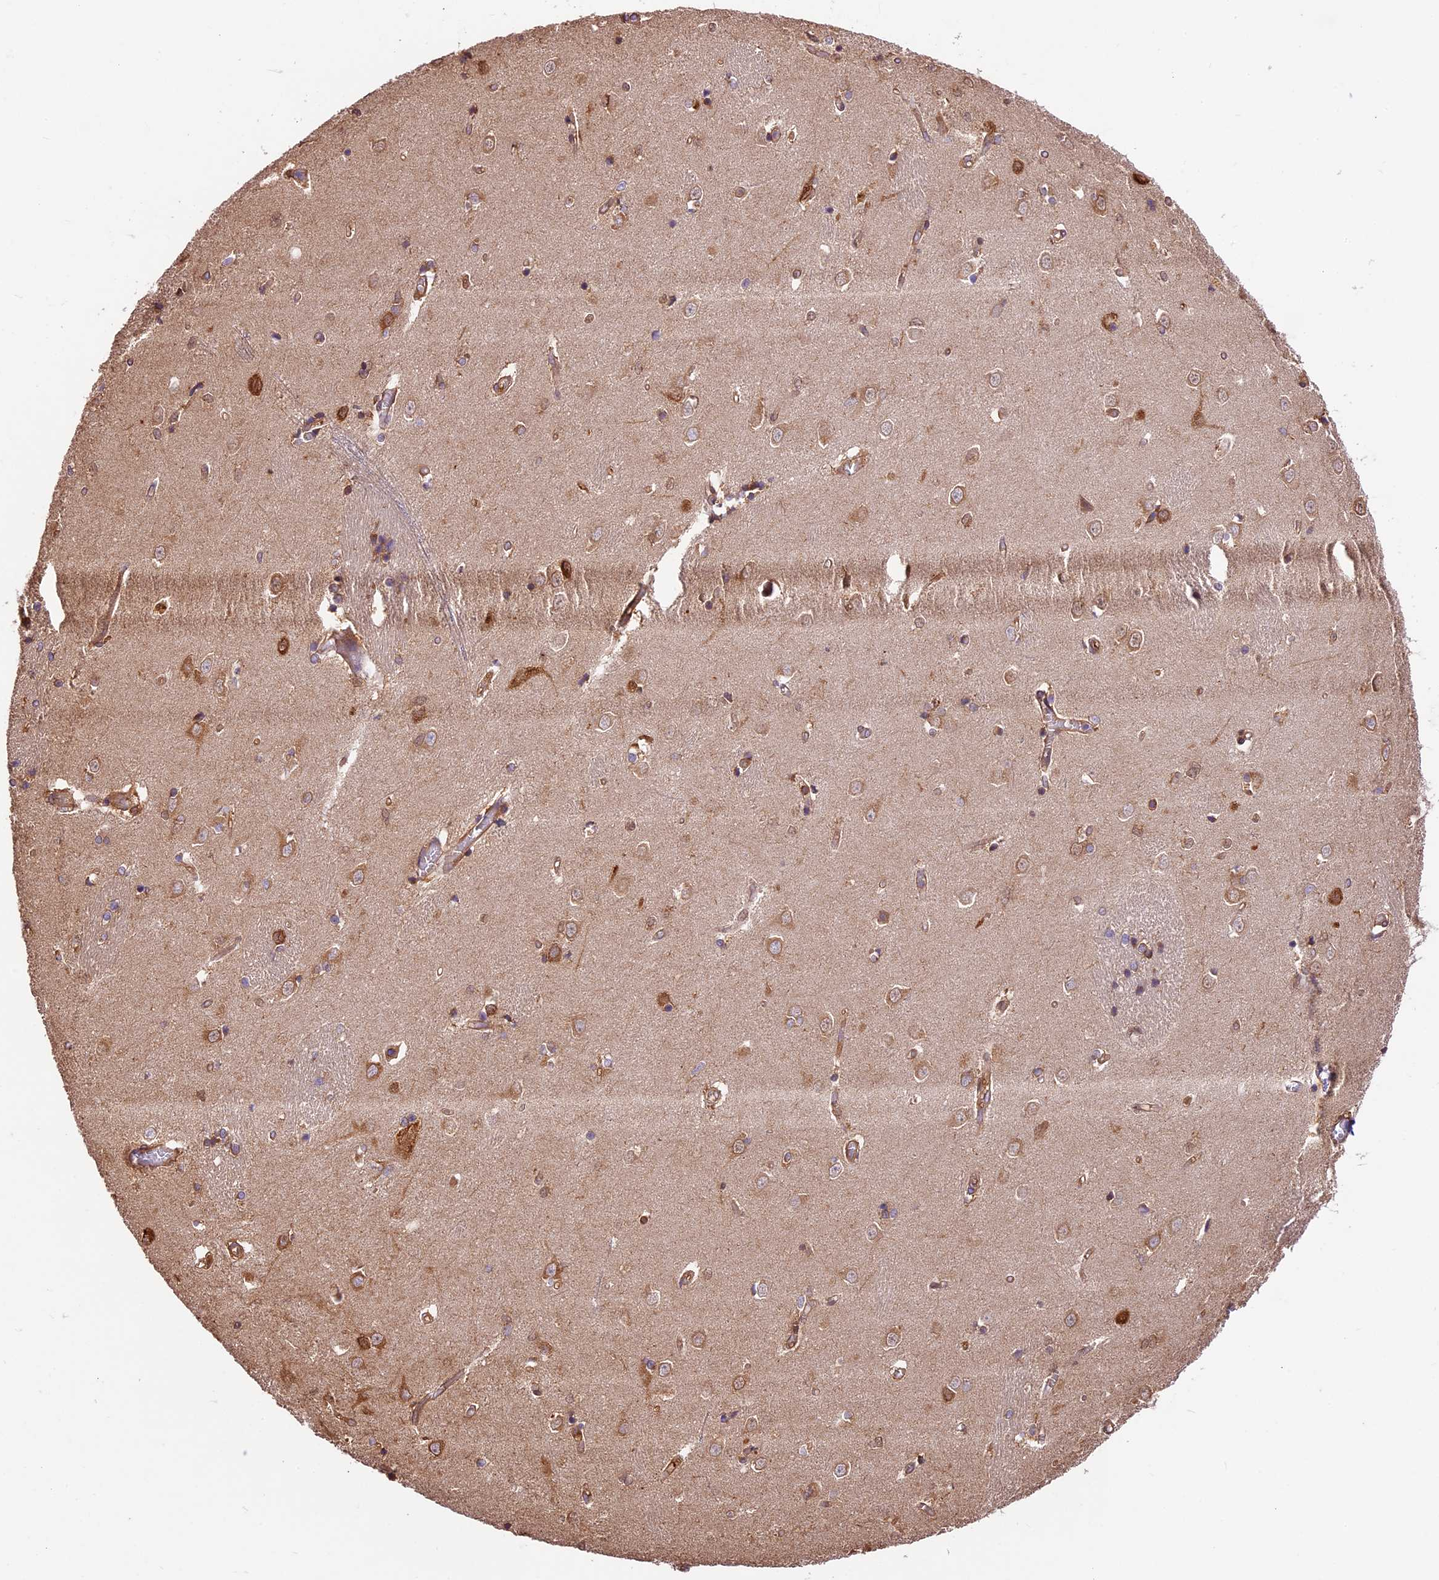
{"staining": {"intensity": "moderate", "quantity": "<25%", "location": "cytoplasmic/membranous"}, "tissue": "caudate", "cell_type": "Glial cells", "image_type": "normal", "snomed": [{"axis": "morphology", "description": "Normal tissue, NOS"}, {"axis": "topography", "description": "Lateral ventricle wall"}], "caption": "DAB (3,3'-diaminobenzidine) immunohistochemical staining of unremarkable caudate exhibits moderate cytoplasmic/membranous protein positivity in approximately <25% of glial cells. (DAB IHC with brightfield microscopy, high magnification).", "gene": "KARS1", "patient": {"sex": "male", "age": 37}}